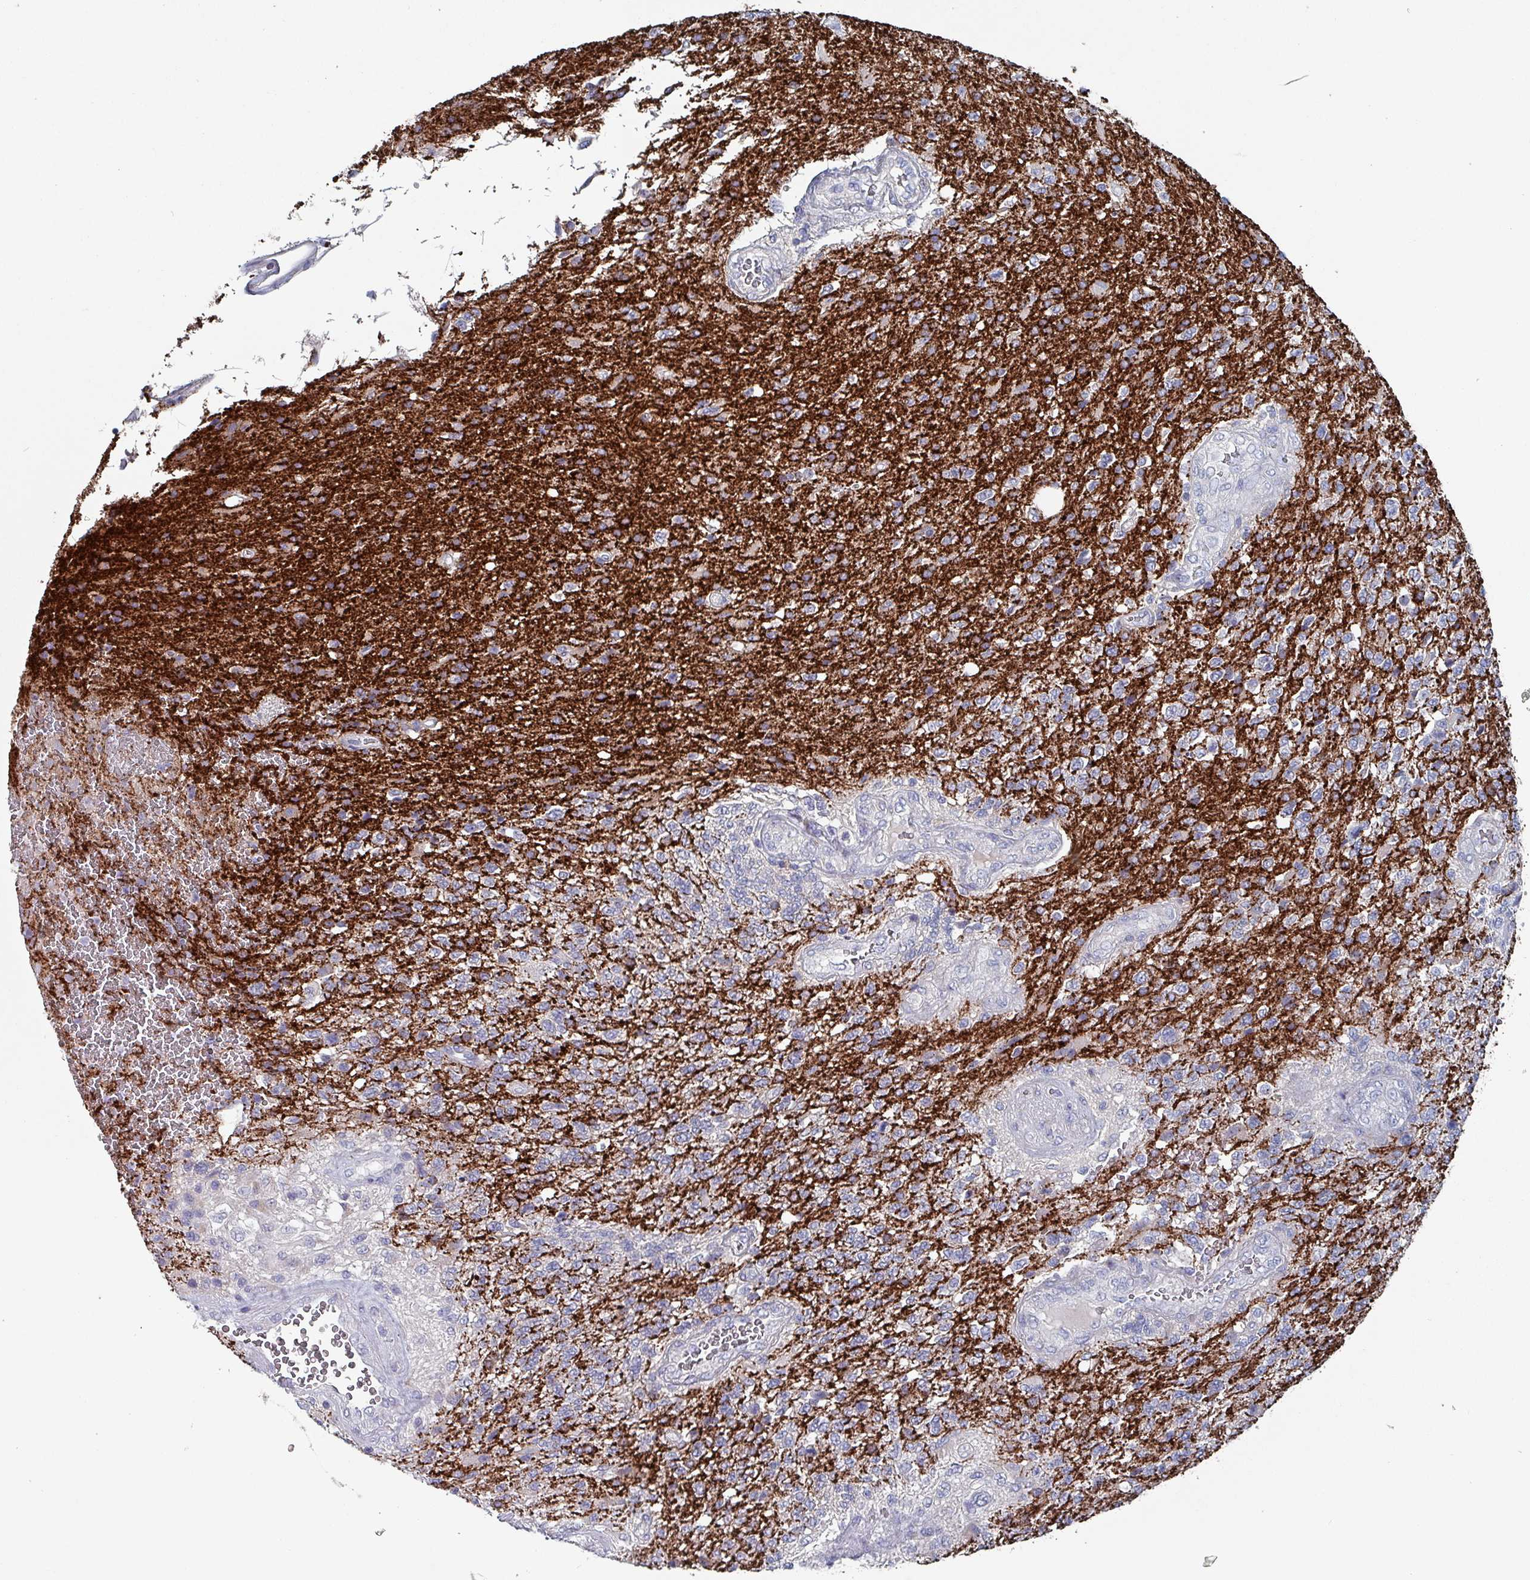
{"staining": {"intensity": "negative", "quantity": "none", "location": "none"}, "tissue": "glioma", "cell_type": "Tumor cells", "image_type": "cancer", "snomed": [{"axis": "morphology", "description": "Glioma, malignant, High grade"}, {"axis": "topography", "description": "Brain"}], "caption": "Protein analysis of malignant glioma (high-grade) exhibits no significant expression in tumor cells. (DAB (3,3'-diaminobenzidine) immunohistochemistry with hematoxylin counter stain).", "gene": "DRD5", "patient": {"sex": "male", "age": 56}}